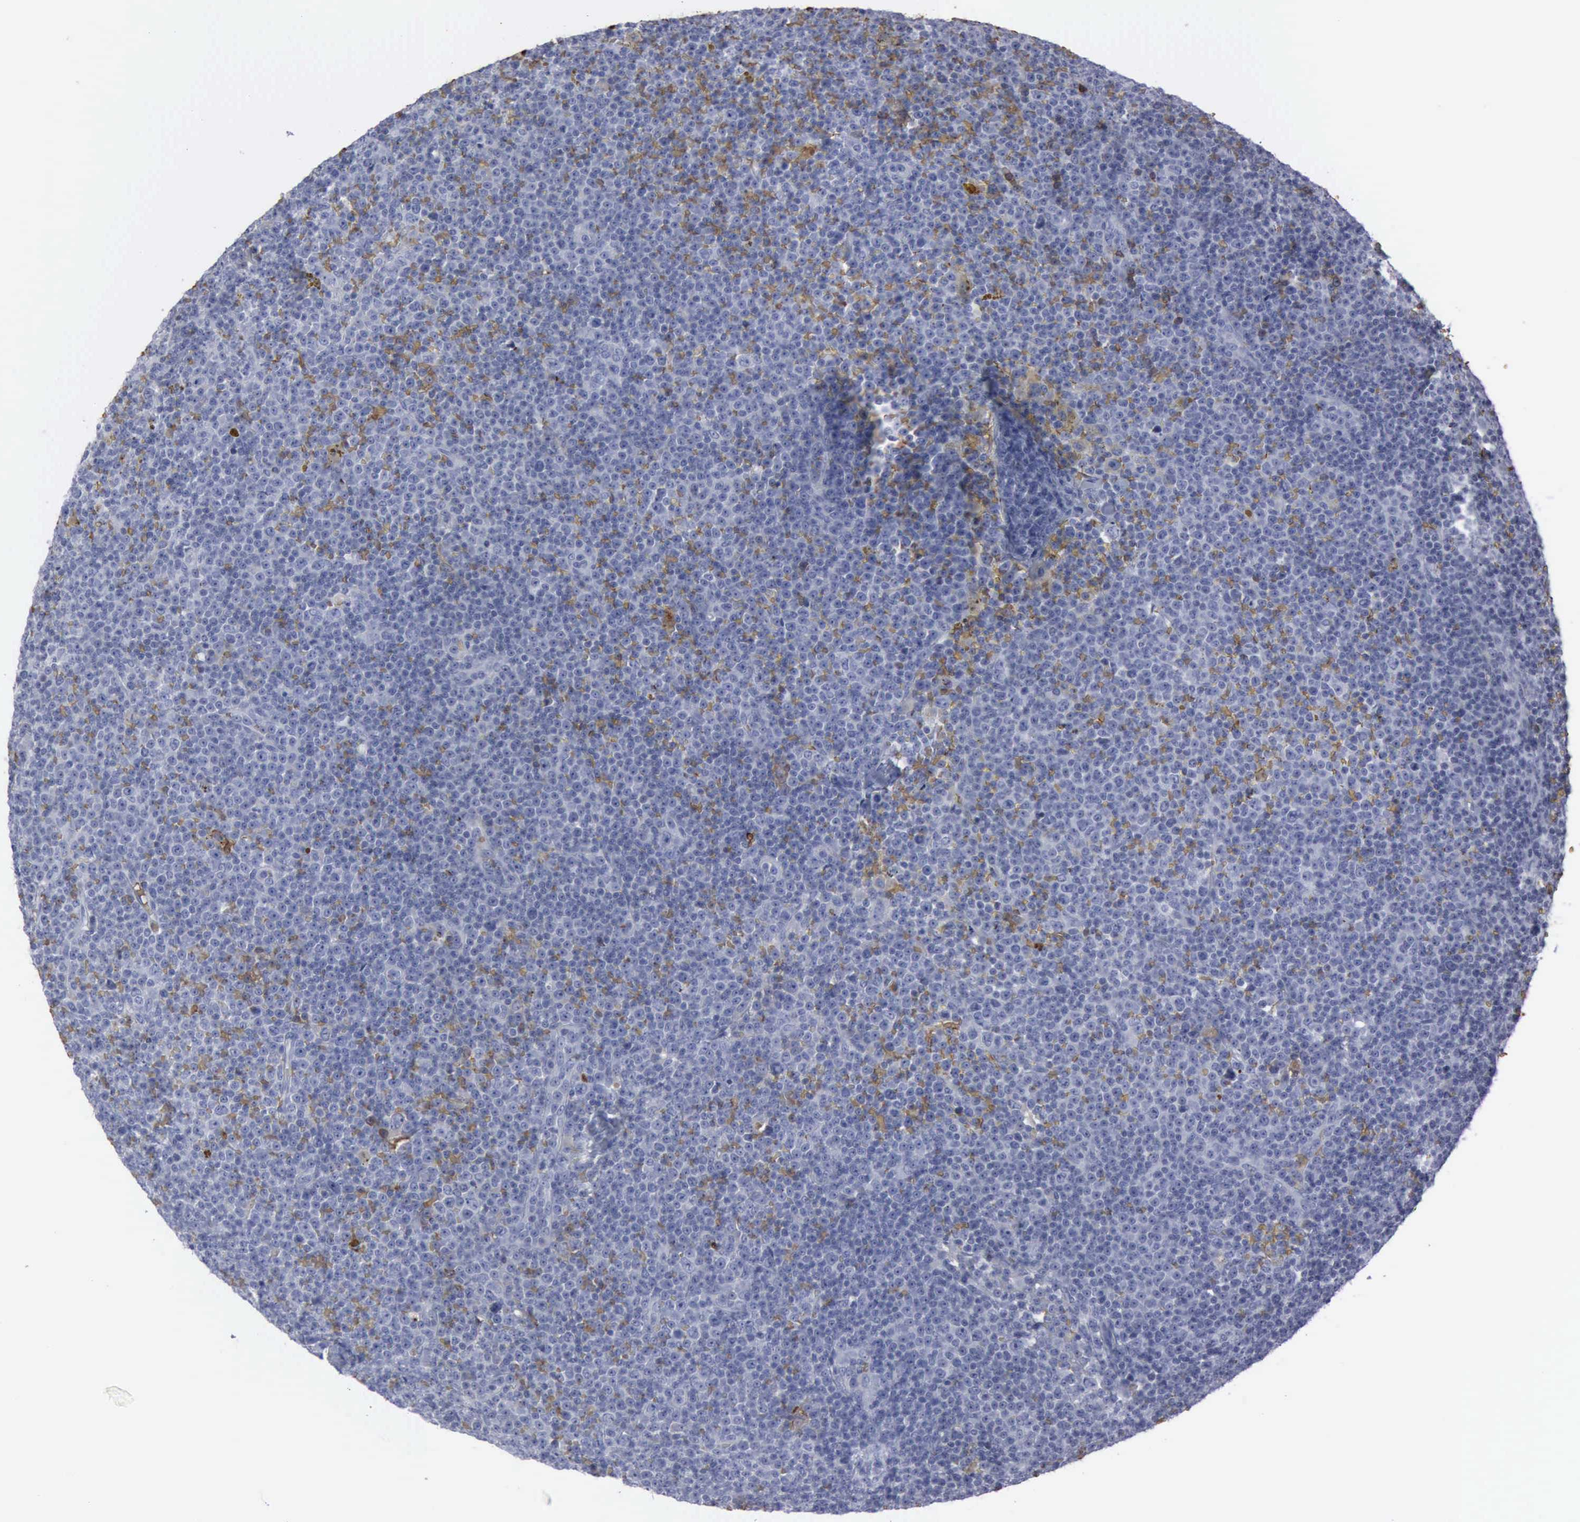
{"staining": {"intensity": "negative", "quantity": "none", "location": "none"}, "tissue": "lymphoma", "cell_type": "Tumor cells", "image_type": "cancer", "snomed": [{"axis": "morphology", "description": "Malignant lymphoma, non-Hodgkin's type, Low grade"}, {"axis": "topography", "description": "Lymph node"}], "caption": "Malignant lymphoma, non-Hodgkin's type (low-grade) was stained to show a protein in brown. There is no significant positivity in tumor cells. (Stains: DAB (3,3'-diaminobenzidine) immunohistochemistry with hematoxylin counter stain, Microscopy: brightfield microscopy at high magnification).", "gene": "TGFB1", "patient": {"sex": "male", "age": 50}}